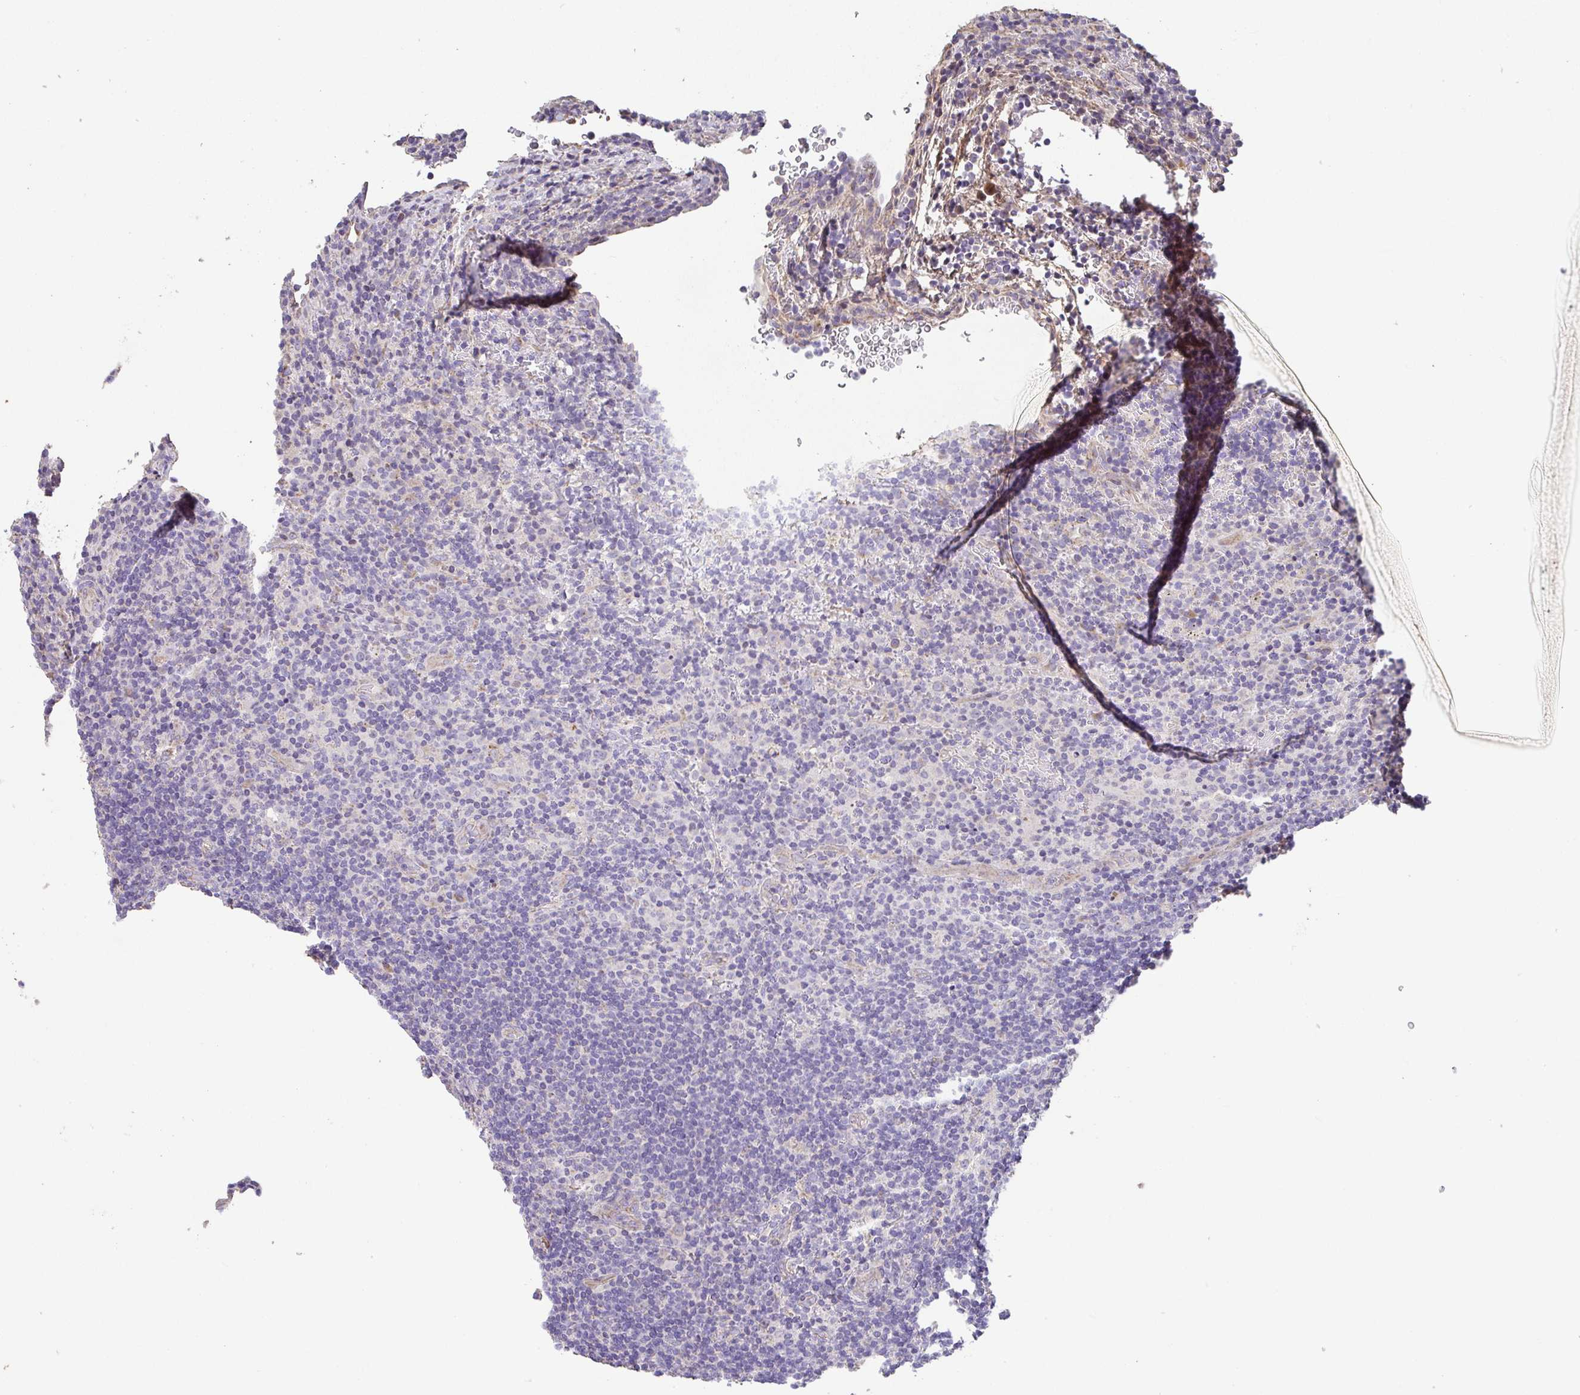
{"staining": {"intensity": "negative", "quantity": "none", "location": "none"}, "tissue": "lymphoma", "cell_type": "Tumor cells", "image_type": "cancer", "snomed": [{"axis": "morphology", "description": "Hodgkin's disease, NOS"}, {"axis": "topography", "description": "Lymph node"}], "caption": "Immunohistochemistry (IHC) photomicrograph of neoplastic tissue: Hodgkin's disease stained with DAB (3,3'-diaminobenzidine) reveals no significant protein expression in tumor cells.", "gene": "RUNDC3B", "patient": {"sex": "female", "age": 57}}